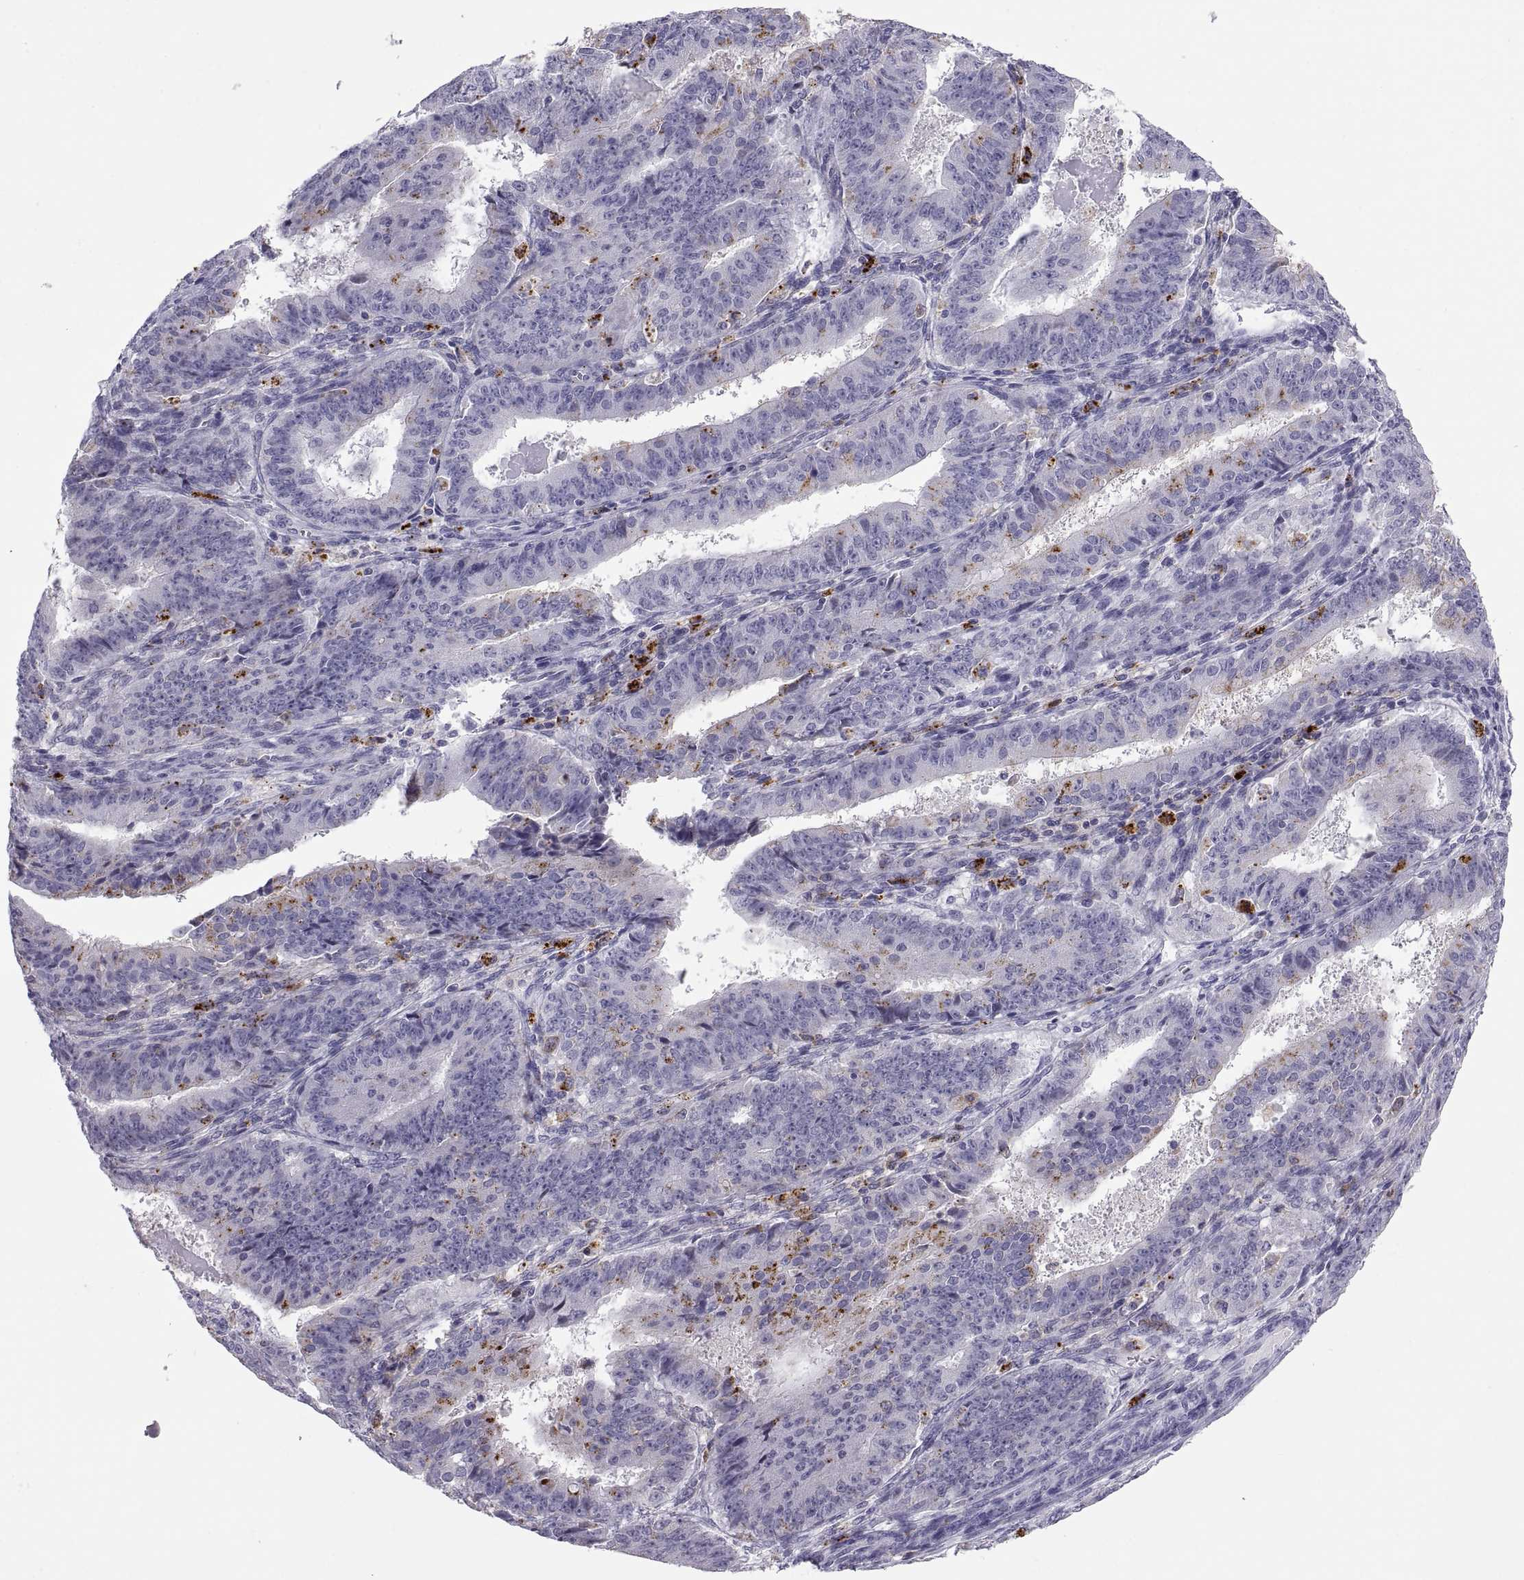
{"staining": {"intensity": "negative", "quantity": "none", "location": "none"}, "tissue": "ovarian cancer", "cell_type": "Tumor cells", "image_type": "cancer", "snomed": [{"axis": "morphology", "description": "Carcinoma, endometroid"}, {"axis": "topography", "description": "Ovary"}], "caption": "The micrograph demonstrates no significant staining in tumor cells of ovarian cancer. (Immunohistochemistry, brightfield microscopy, high magnification).", "gene": "RGS19", "patient": {"sex": "female", "age": 42}}